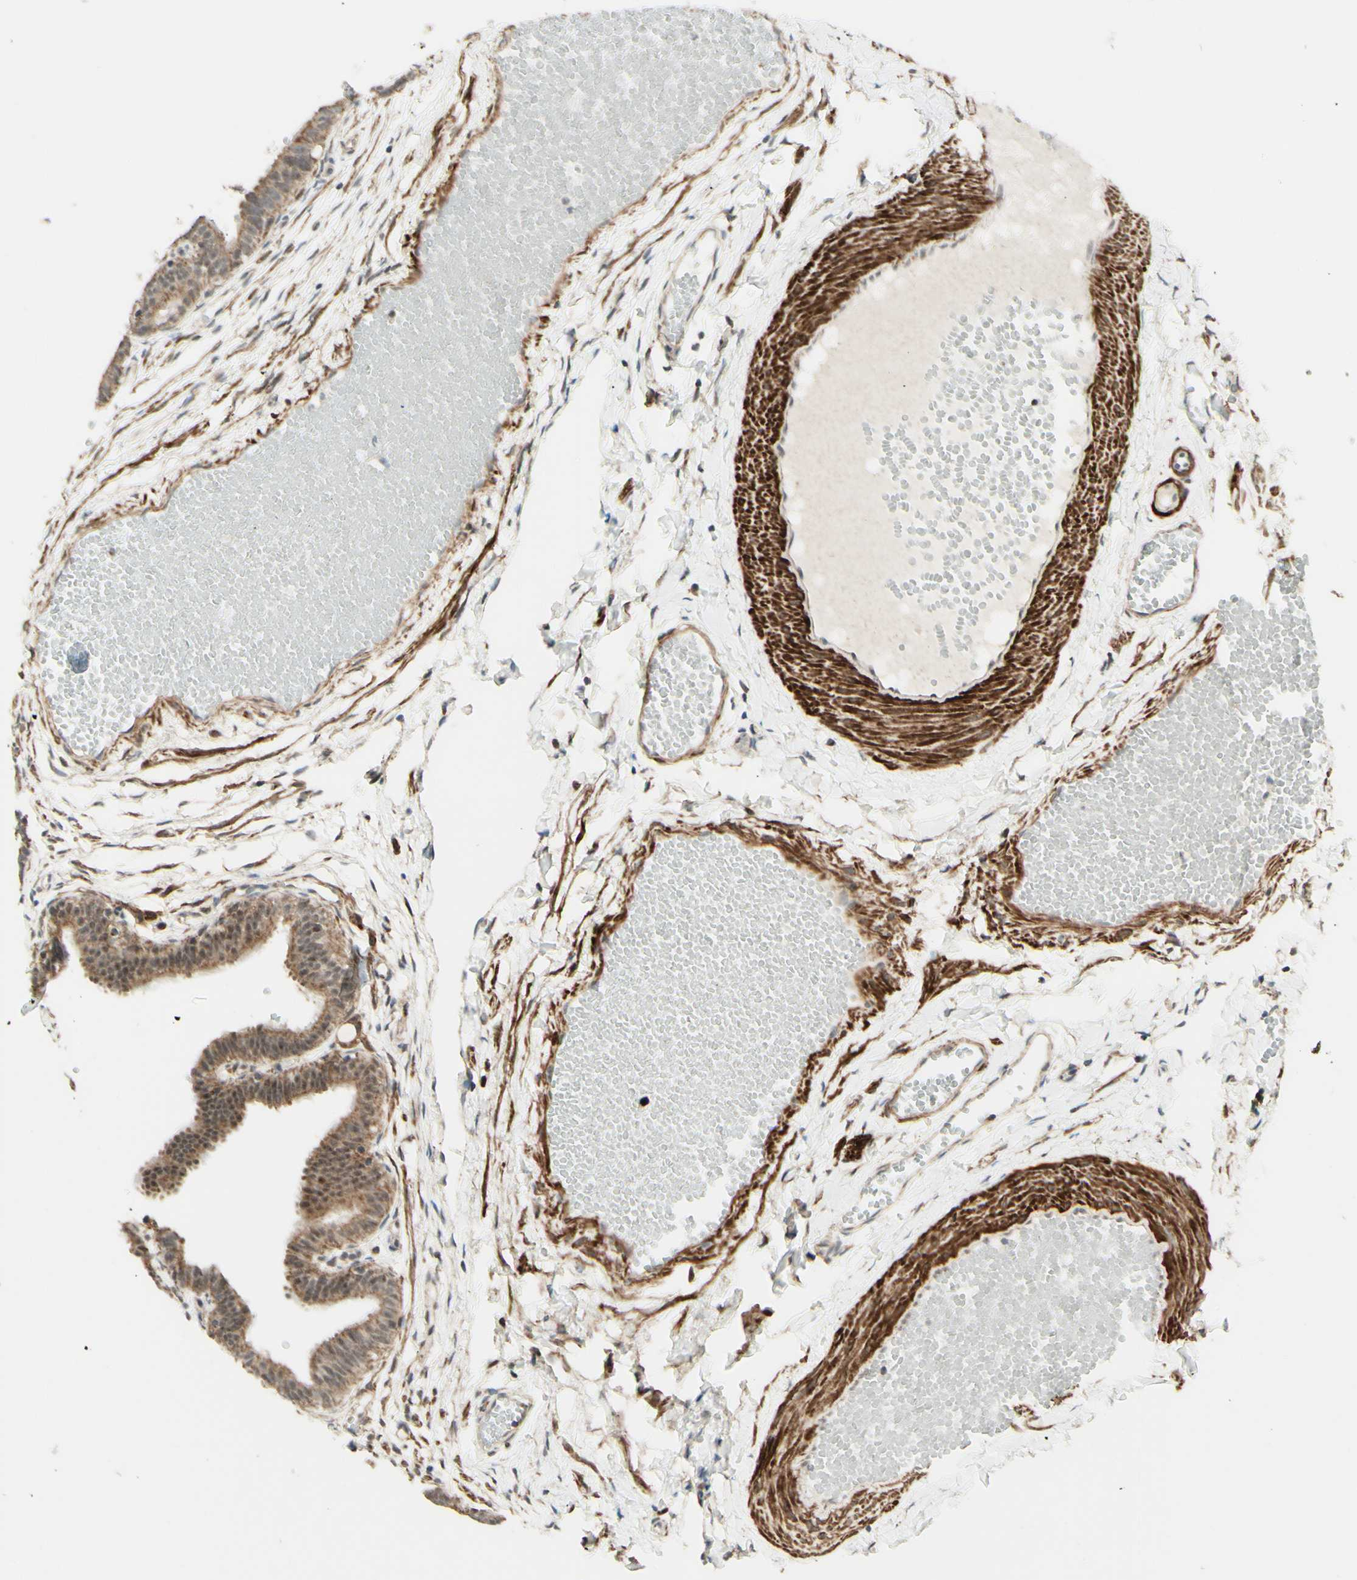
{"staining": {"intensity": "moderate", "quantity": ">75%", "location": "cytoplasmic/membranous"}, "tissue": "fallopian tube", "cell_type": "Glandular cells", "image_type": "normal", "snomed": [{"axis": "morphology", "description": "Normal tissue, NOS"}, {"axis": "topography", "description": "Fallopian tube"}, {"axis": "topography", "description": "Placenta"}], "caption": "Immunohistochemistry (DAB (3,3'-diaminobenzidine)) staining of benign human fallopian tube displays moderate cytoplasmic/membranous protein positivity in about >75% of glandular cells.", "gene": "DHRS3", "patient": {"sex": "female", "age": 34}}